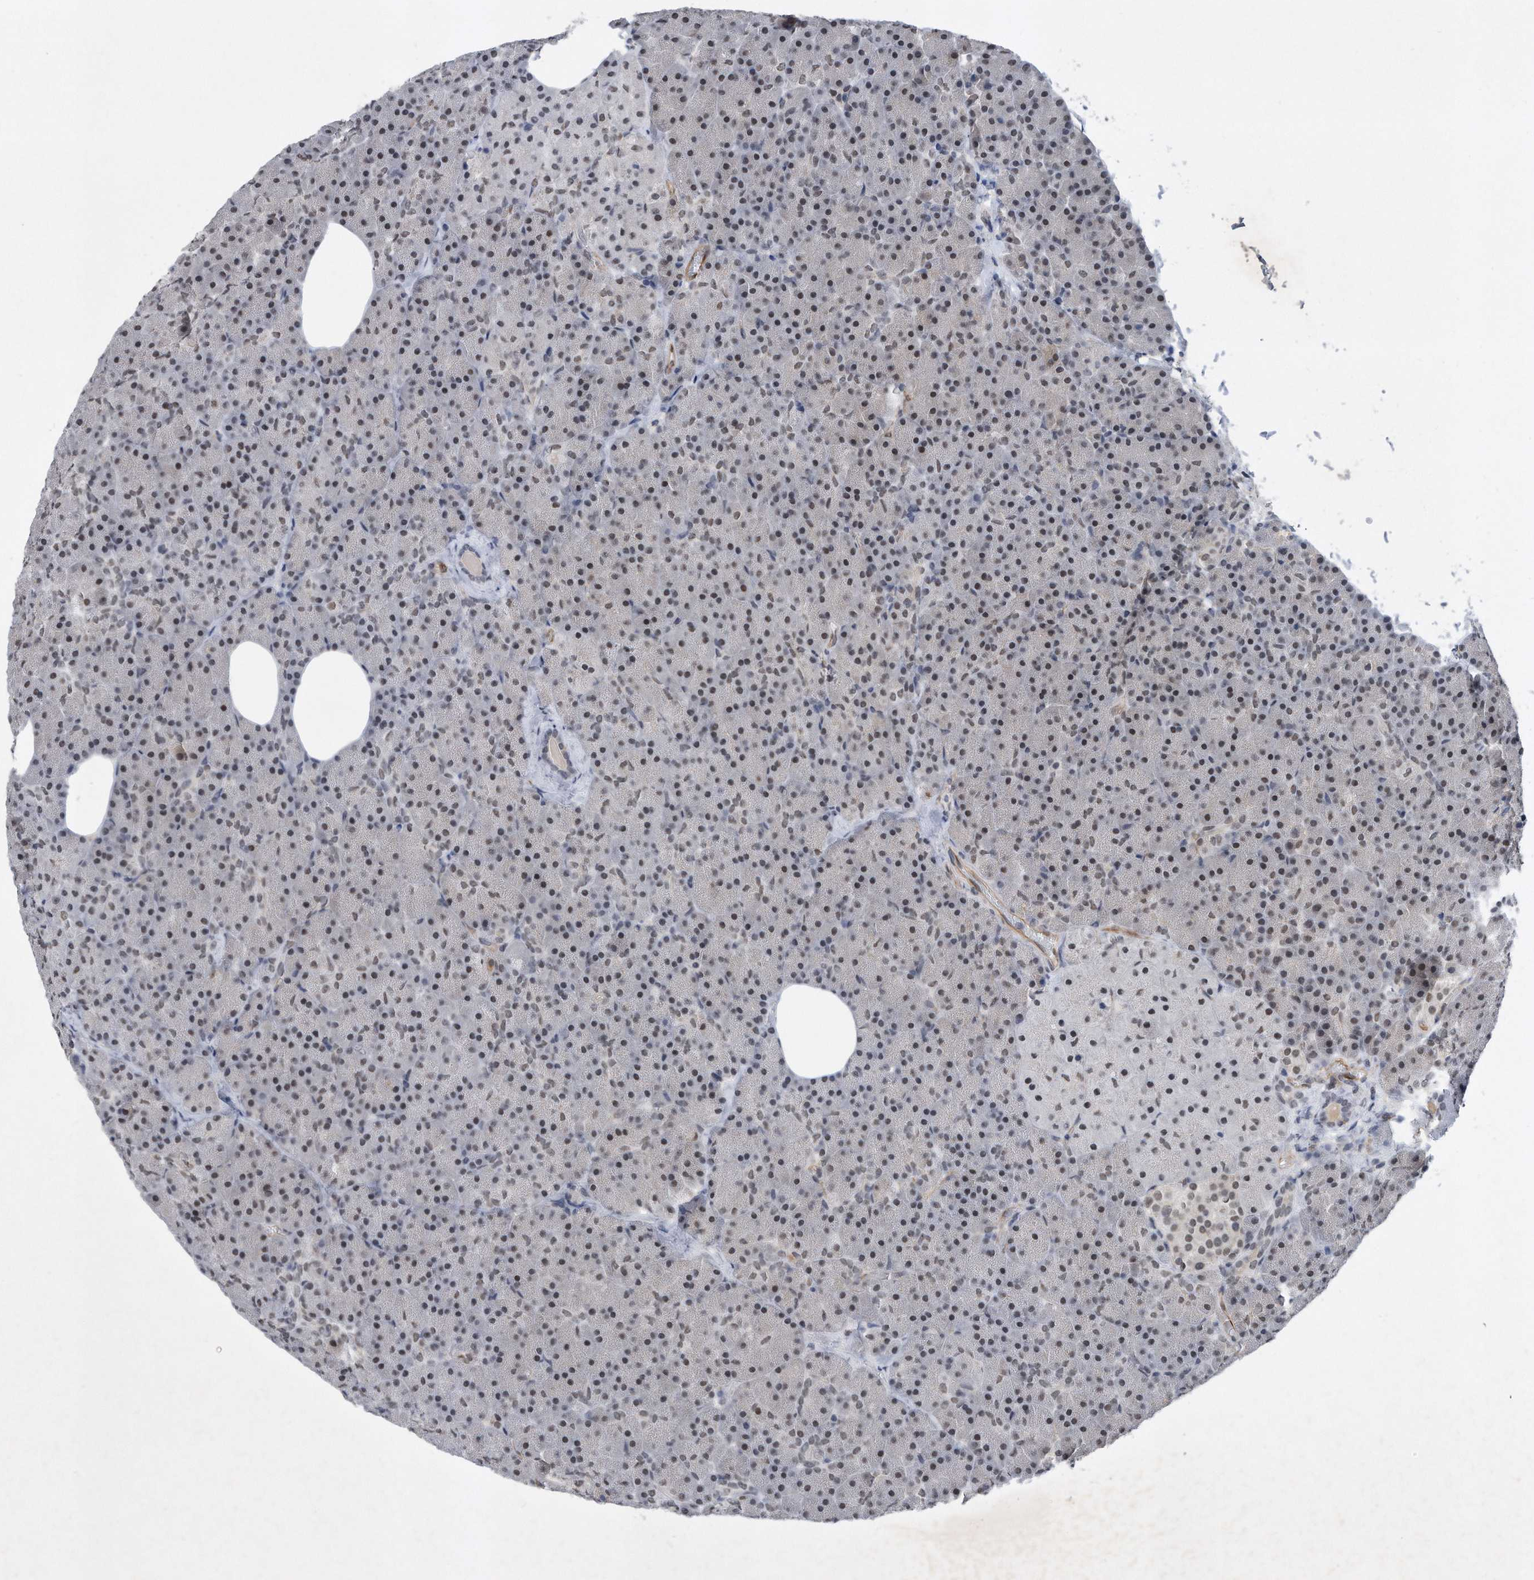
{"staining": {"intensity": "moderate", "quantity": ">75%", "location": "cytoplasmic/membranous,nuclear"}, "tissue": "pancreas", "cell_type": "Exocrine glandular cells", "image_type": "normal", "snomed": [{"axis": "morphology", "description": "Normal tissue, NOS"}, {"axis": "morphology", "description": "Carcinoid, malignant, NOS"}, {"axis": "topography", "description": "Pancreas"}], "caption": "Pancreas stained with IHC demonstrates moderate cytoplasmic/membranous,nuclear staining in about >75% of exocrine glandular cells.", "gene": "TP53INP1", "patient": {"sex": "female", "age": 35}}